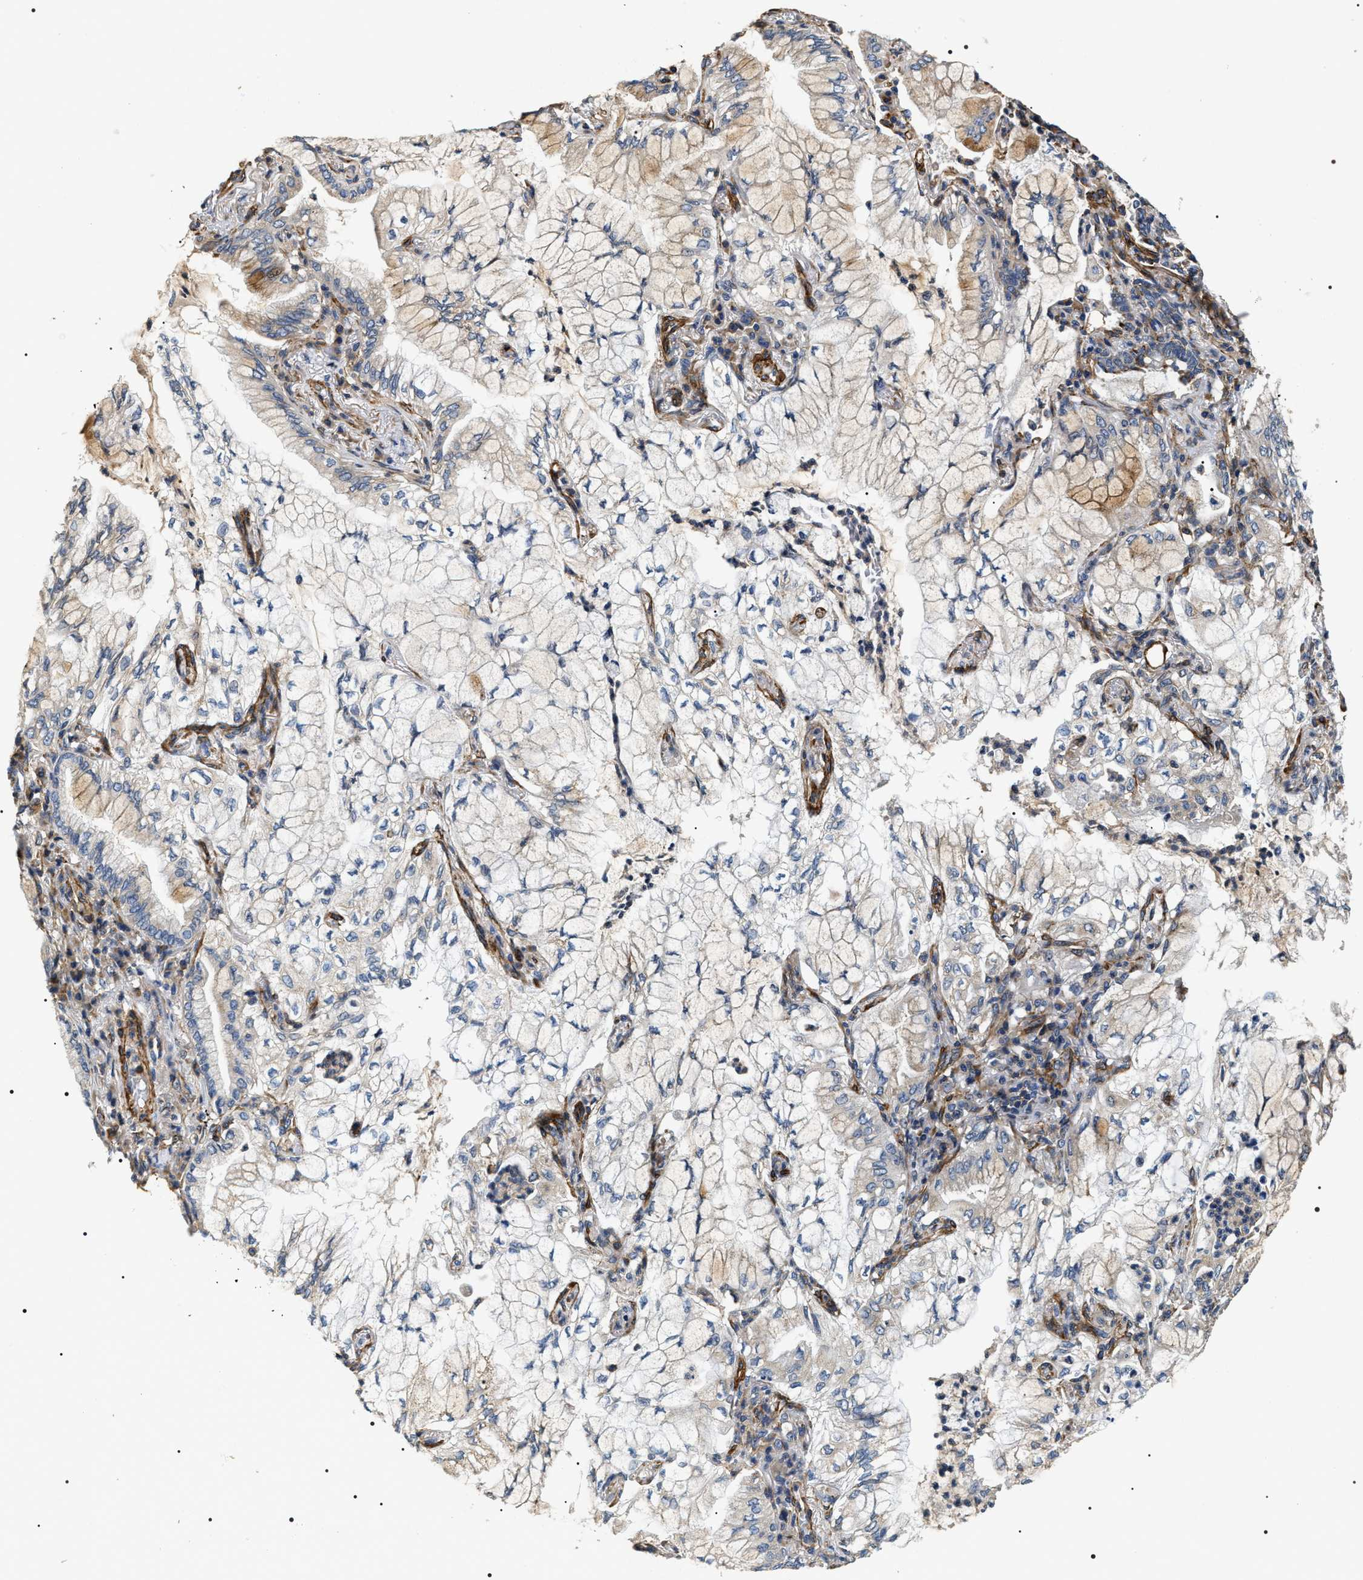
{"staining": {"intensity": "moderate", "quantity": "<25%", "location": "cytoplasmic/membranous"}, "tissue": "lung cancer", "cell_type": "Tumor cells", "image_type": "cancer", "snomed": [{"axis": "morphology", "description": "Adenocarcinoma, NOS"}, {"axis": "topography", "description": "Lung"}], "caption": "Brown immunohistochemical staining in human lung cancer exhibits moderate cytoplasmic/membranous expression in about <25% of tumor cells.", "gene": "ZC3HAV1L", "patient": {"sex": "female", "age": 70}}